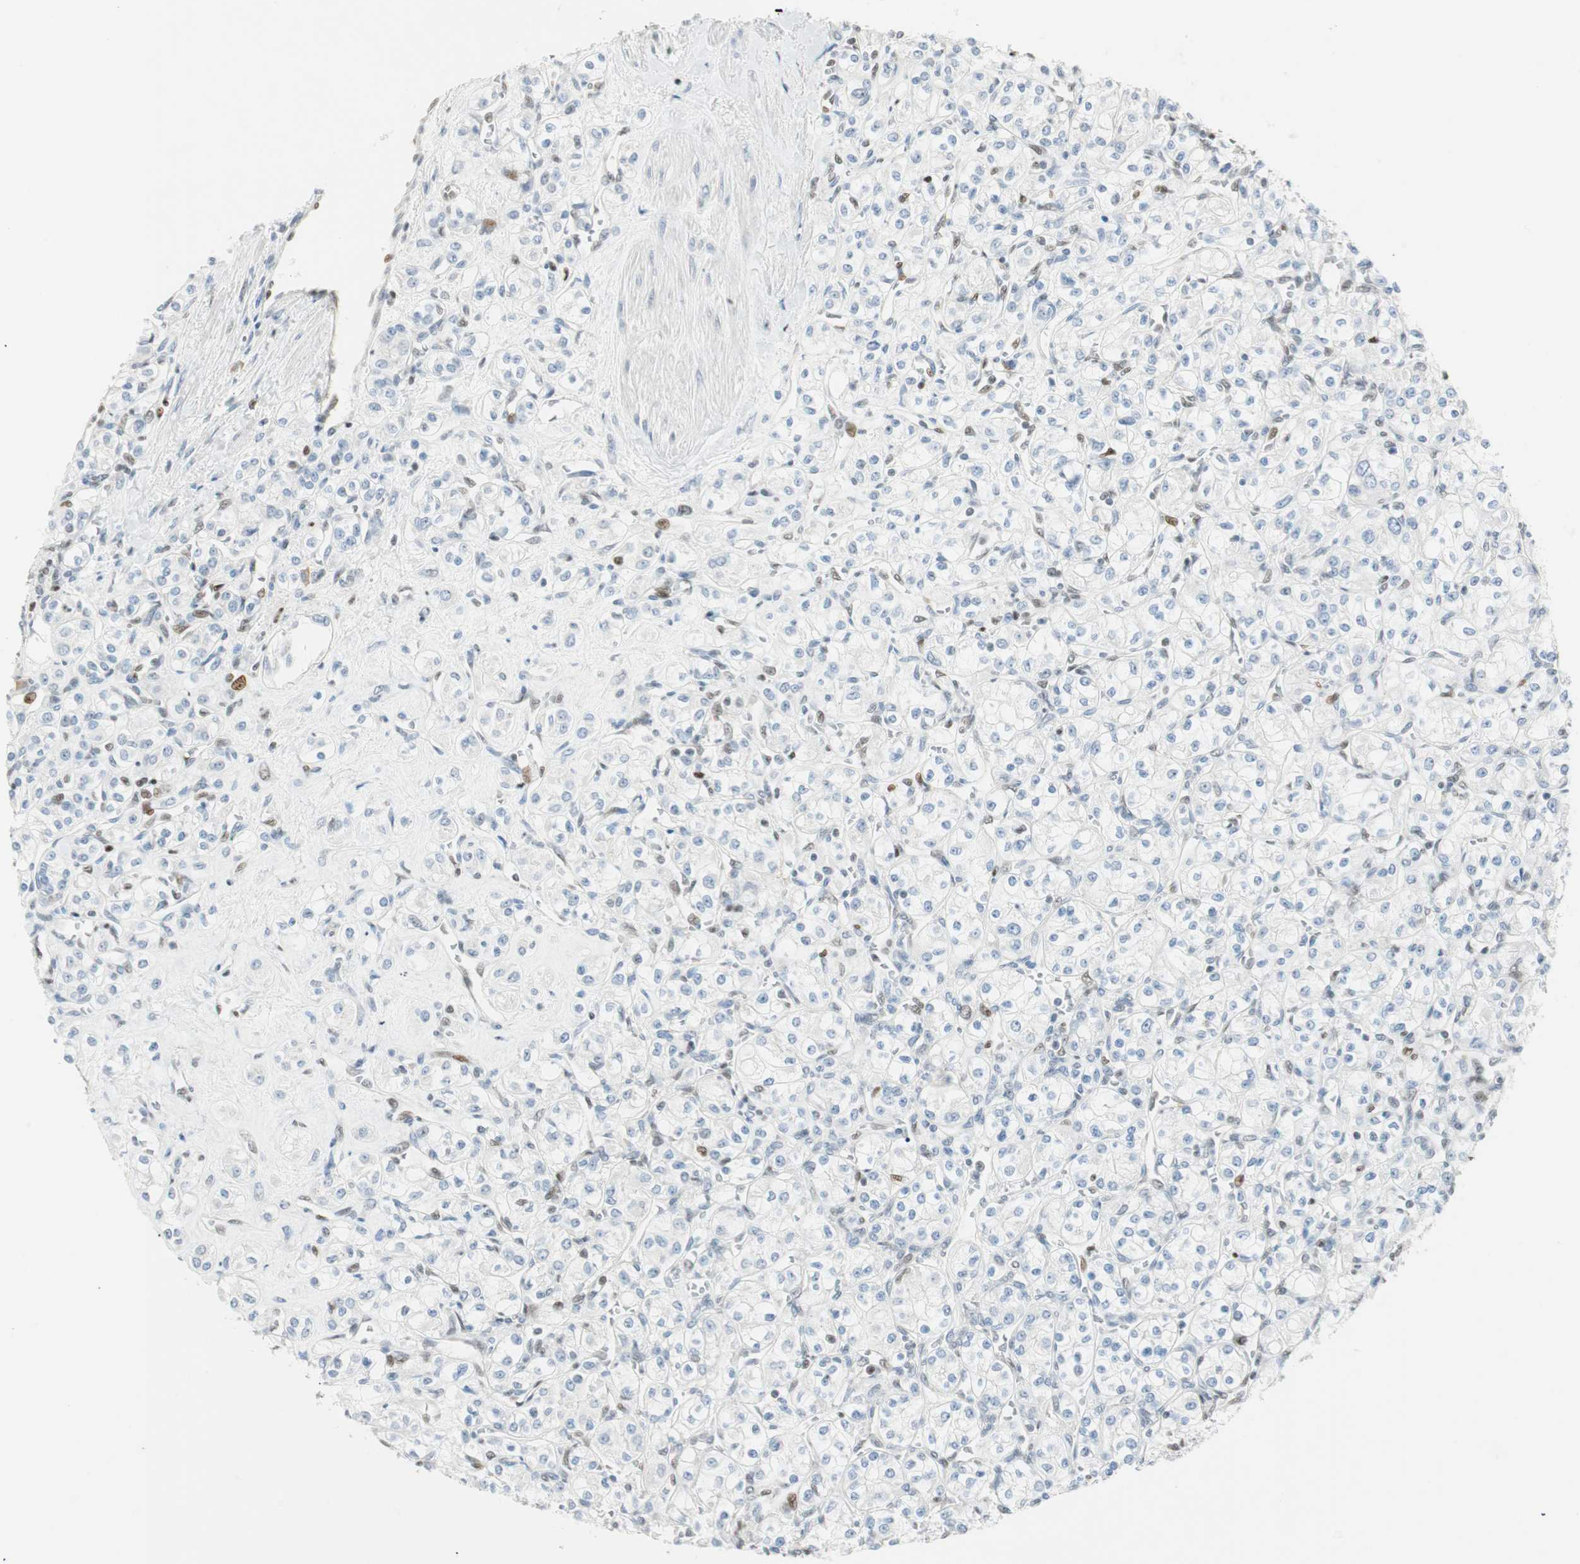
{"staining": {"intensity": "negative", "quantity": "none", "location": "none"}, "tissue": "renal cancer", "cell_type": "Tumor cells", "image_type": "cancer", "snomed": [{"axis": "morphology", "description": "Adenocarcinoma, NOS"}, {"axis": "topography", "description": "Kidney"}], "caption": "Renal cancer (adenocarcinoma) was stained to show a protein in brown. There is no significant staining in tumor cells.", "gene": "MSX2", "patient": {"sex": "male", "age": 77}}